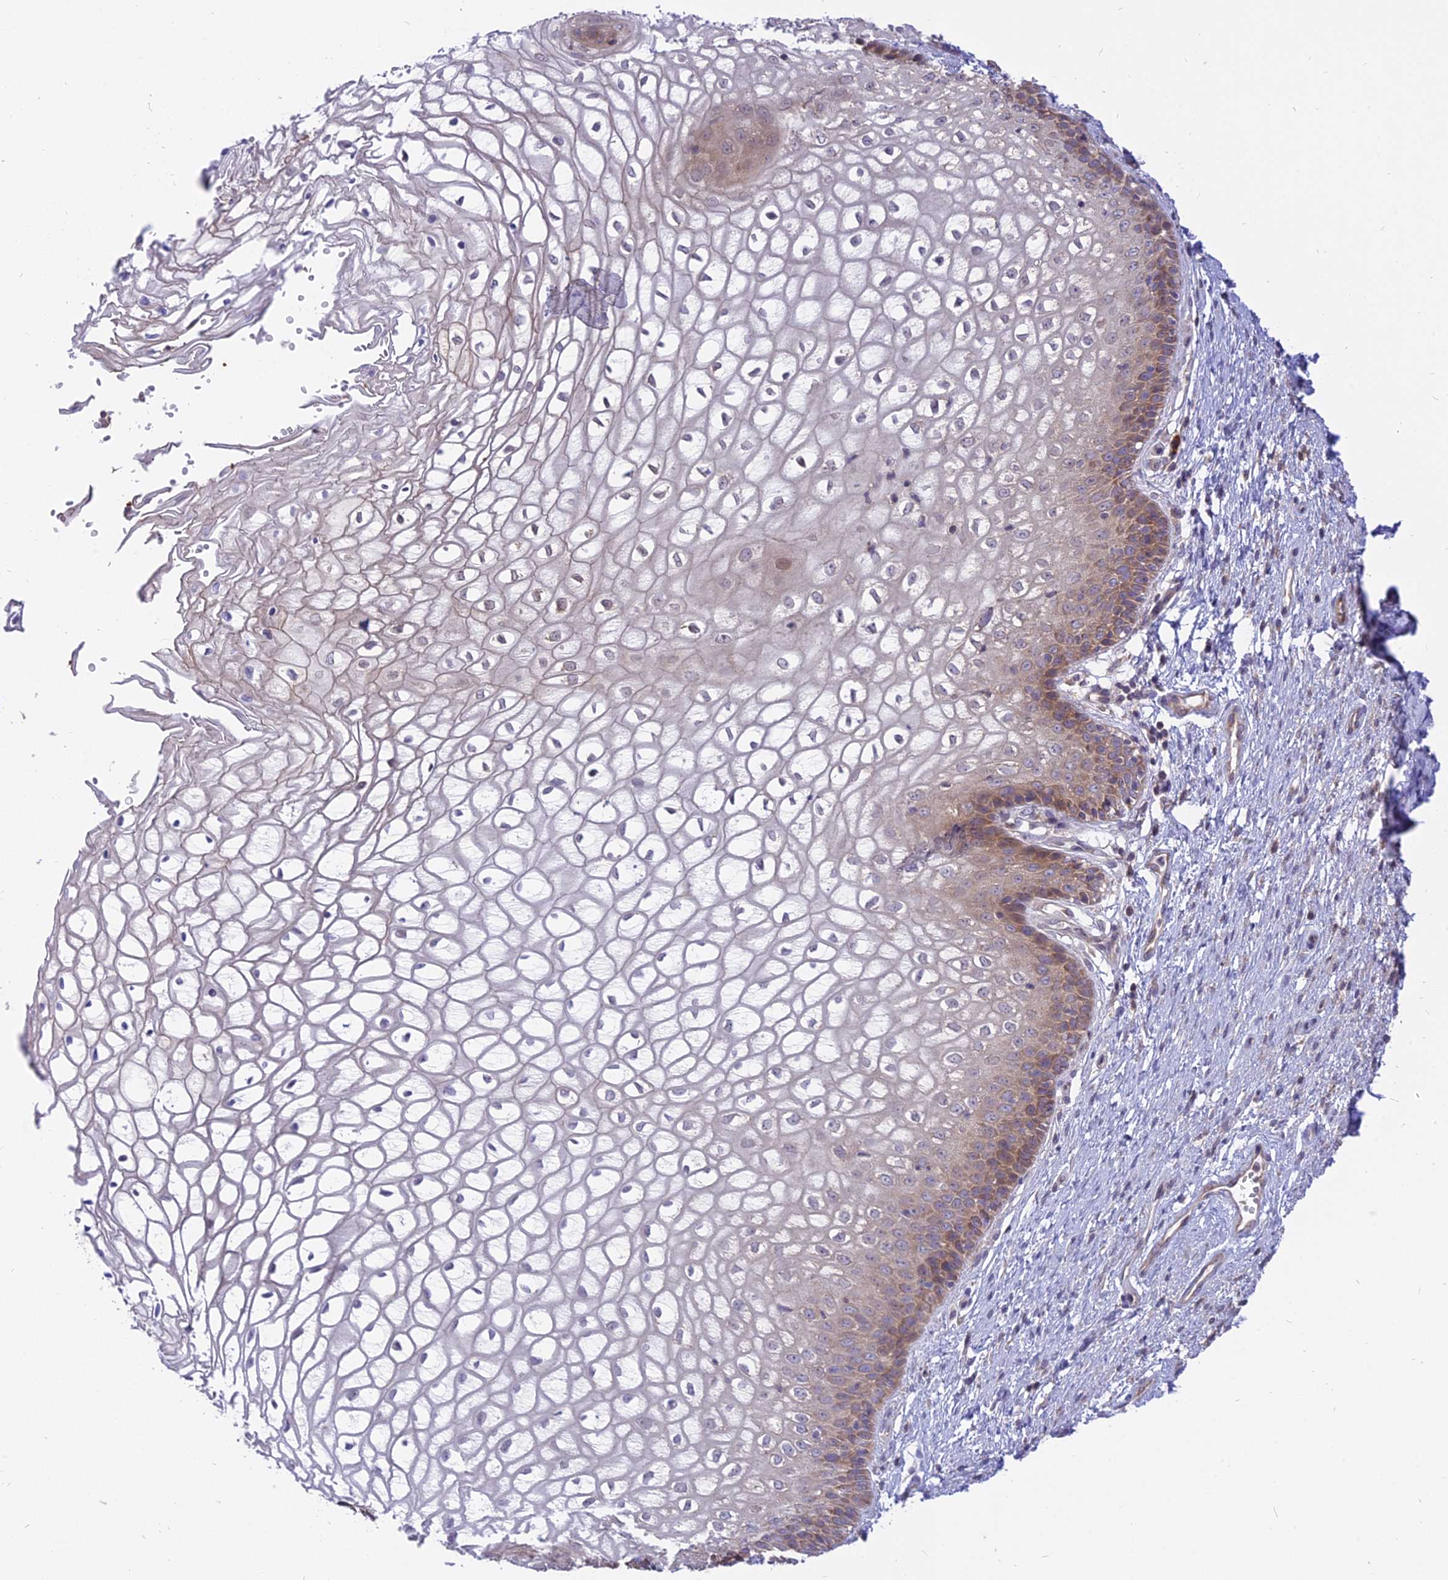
{"staining": {"intensity": "weak", "quantity": "25%-75%", "location": "cytoplasmic/membranous"}, "tissue": "vagina", "cell_type": "Squamous epithelial cells", "image_type": "normal", "snomed": [{"axis": "morphology", "description": "Normal tissue, NOS"}, {"axis": "topography", "description": "Vagina"}], "caption": "Human vagina stained for a protein (brown) demonstrates weak cytoplasmic/membranous positive positivity in about 25%-75% of squamous epithelial cells.", "gene": "IL21R", "patient": {"sex": "female", "age": 34}}